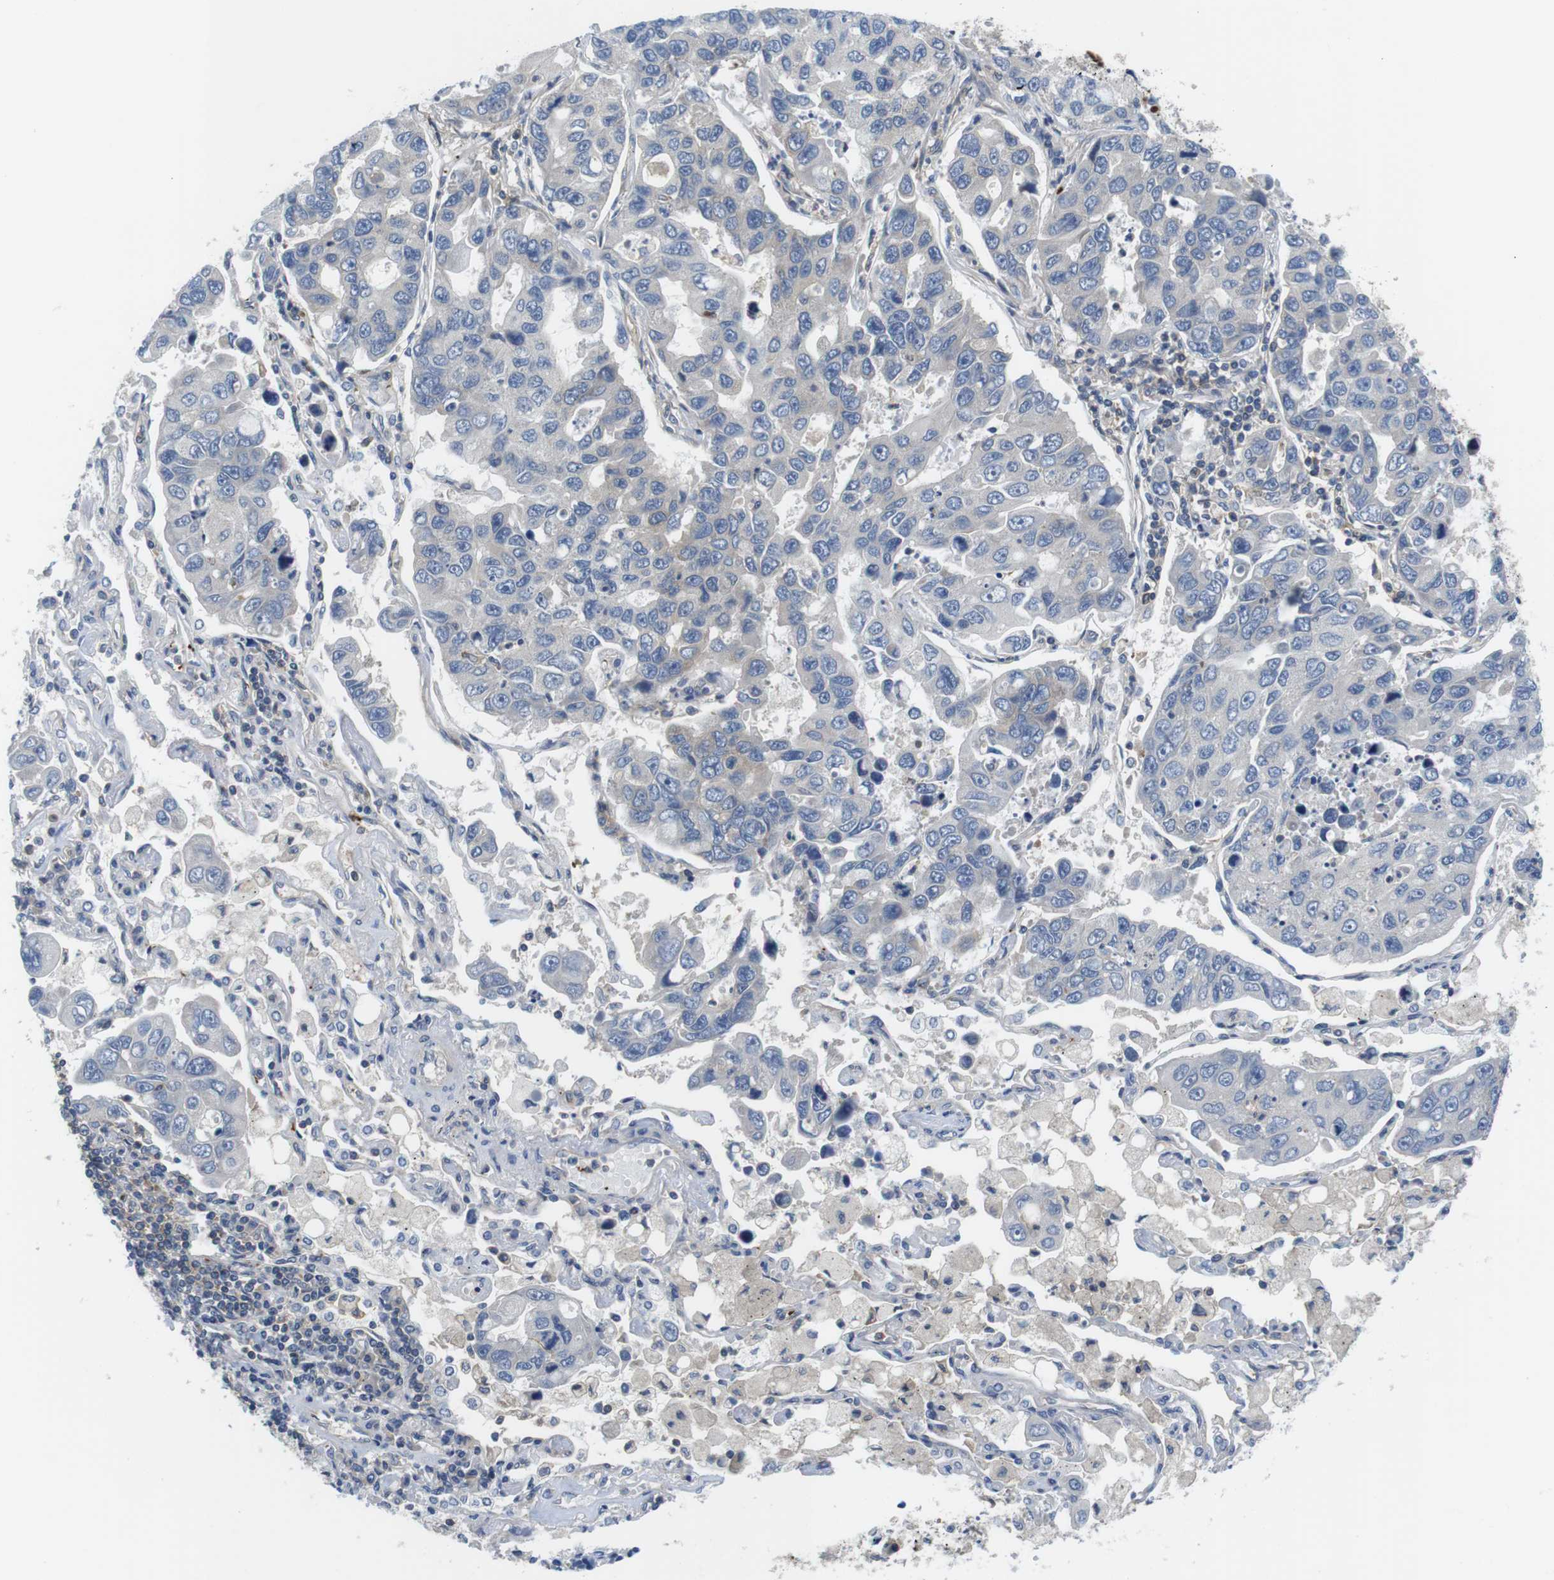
{"staining": {"intensity": "negative", "quantity": "none", "location": "none"}, "tissue": "lung cancer", "cell_type": "Tumor cells", "image_type": "cancer", "snomed": [{"axis": "morphology", "description": "Adenocarcinoma, NOS"}, {"axis": "topography", "description": "Lung"}], "caption": "The immunohistochemistry photomicrograph has no significant staining in tumor cells of lung cancer tissue.", "gene": "HERPUD2", "patient": {"sex": "male", "age": 64}}